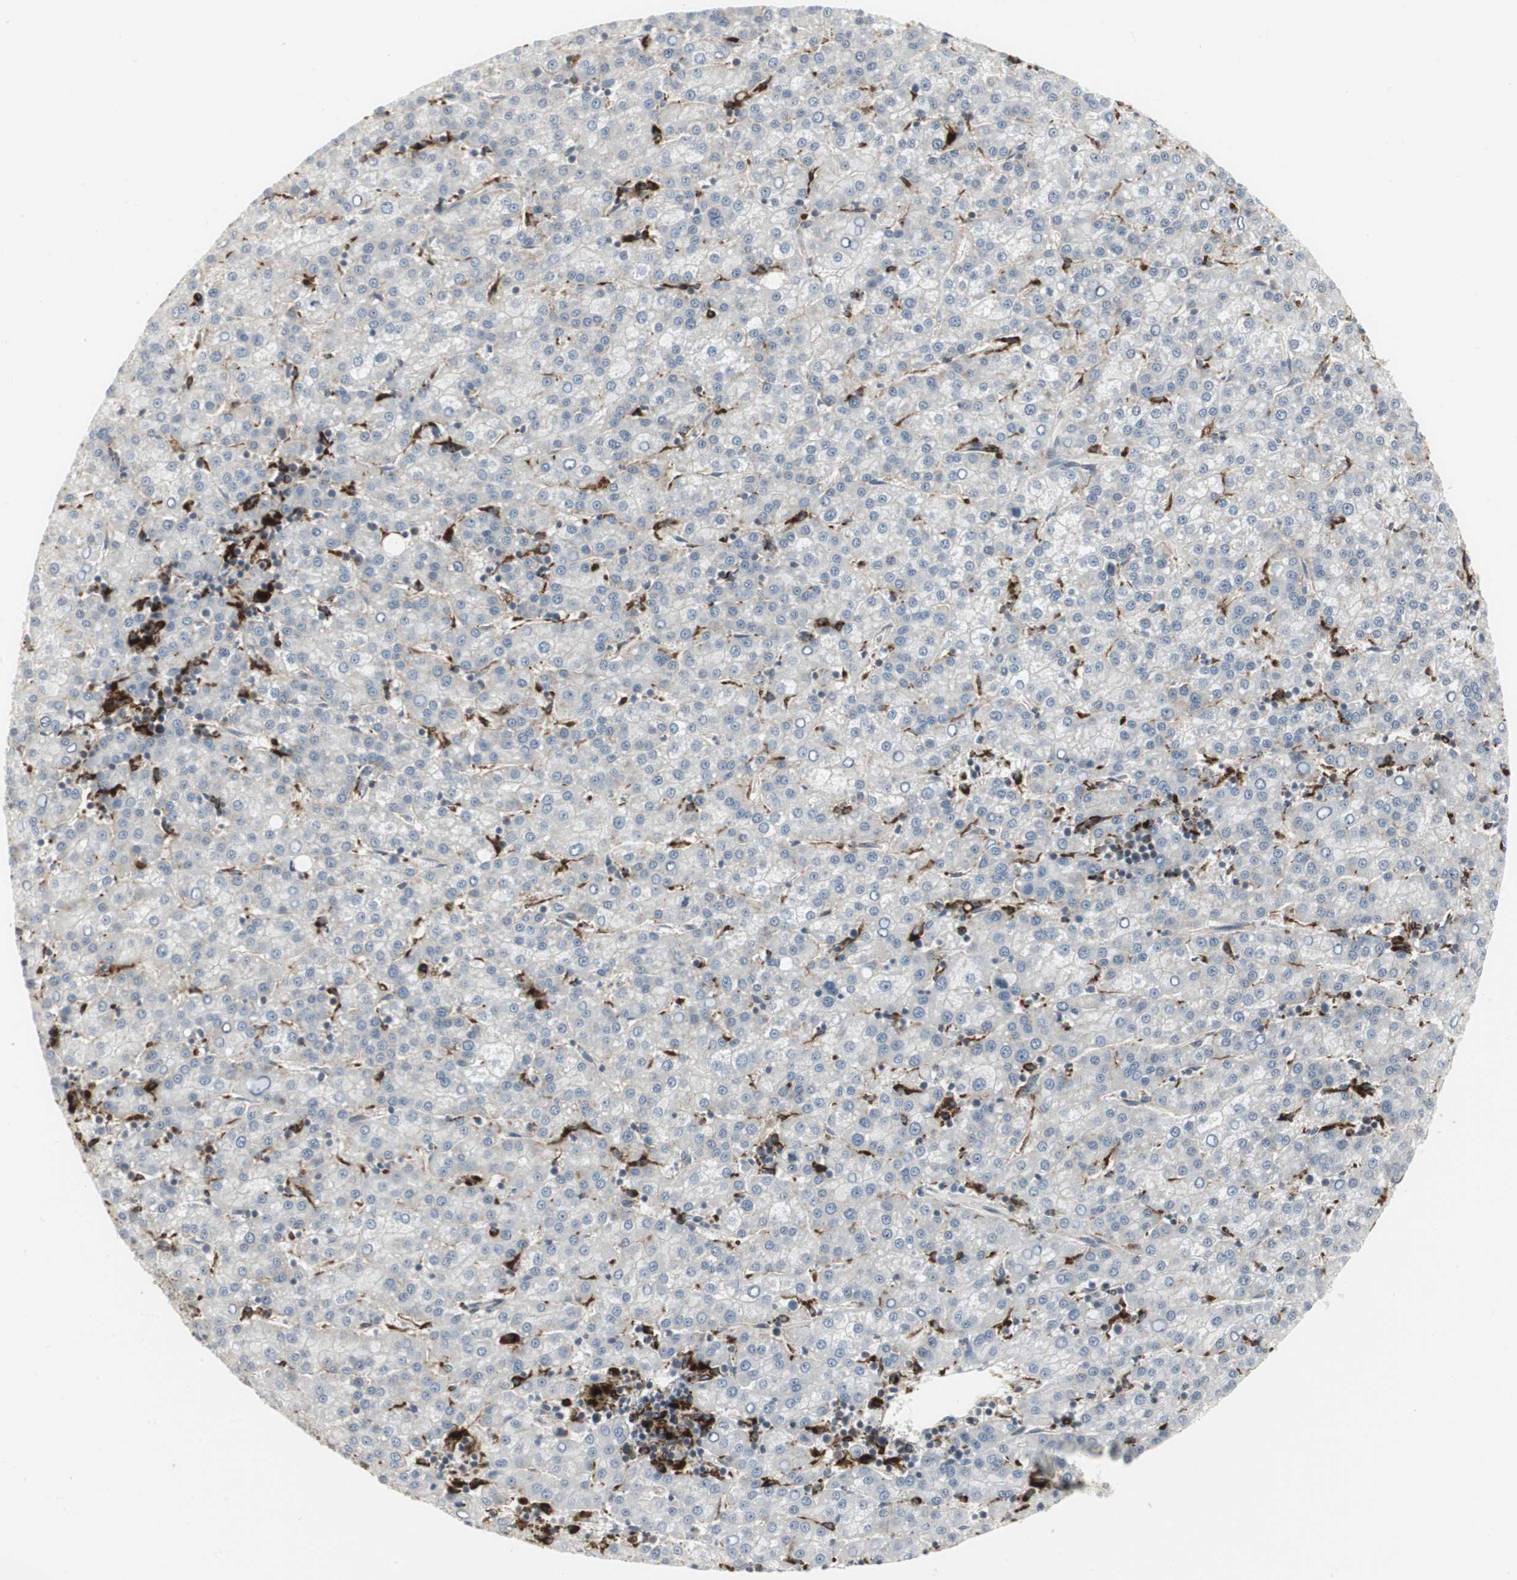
{"staining": {"intensity": "negative", "quantity": "none", "location": "none"}, "tissue": "liver cancer", "cell_type": "Tumor cells", "image_type": "cancer", "snomed": [{"axis": "morphology", "description": "Carcinoma, Hepatocellular, NOS"}, {"axis": "topography", "description": "Liver"}], "caption": "This is an immunohistochemistry micrograph of liver cancer (hepatocellular carcinoma). There is no staining in tumor cells.", "gene": "ATP6V1B2", "patient": {"sex": "female", "age": 58}}